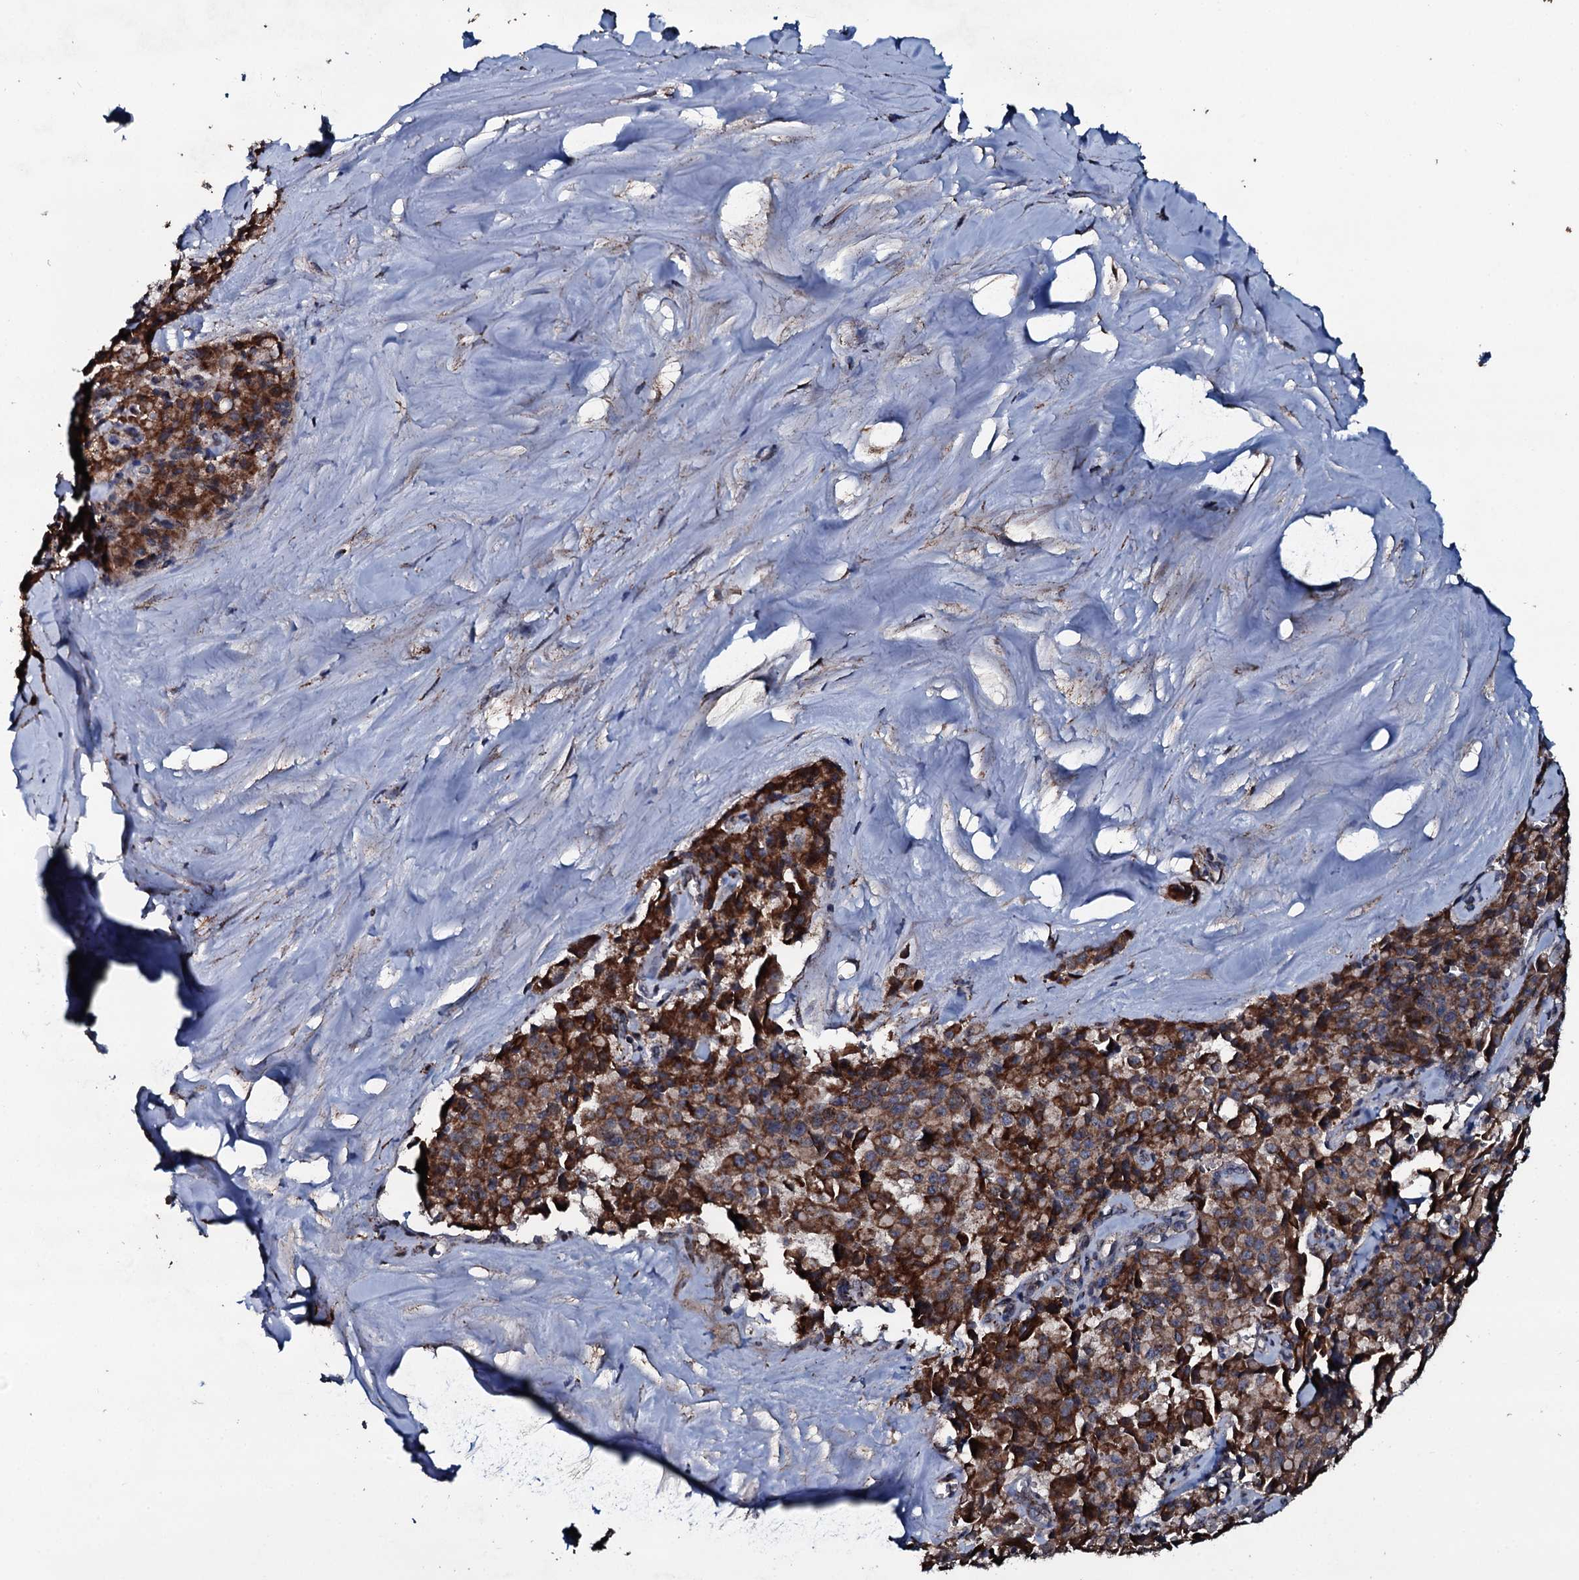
{"staining": {"intensity": "strong", "quantity": ">75%", "location": "cytoplasmic/membranous"}, "tissue": "pancreatic cancer", "cell_type": "Tumor cells", "image_type": "cancer", "snomed": [{"axis": "morphology", "description": "Adenocarcinoma, NOS"}, {"axis": "topography", "description": "Pancreas"}], "caption": "Immunohistochemistry (IHC) staining of pancreatic adenocarcinoma, which demonstrates high levels of strong cytoplasmic/membranous expression in approximately >75% of tumor cells indicating strong cytoplasmic/membranous protein positivity. The staining was performed using DAB (3,3'-diaminobenzidine) (brown) for protein detection and nuclei were counterstained in hematoxylin (blue).", "gene": "DYNC2I2", "patient": {"sex": "male", "age": 65}}